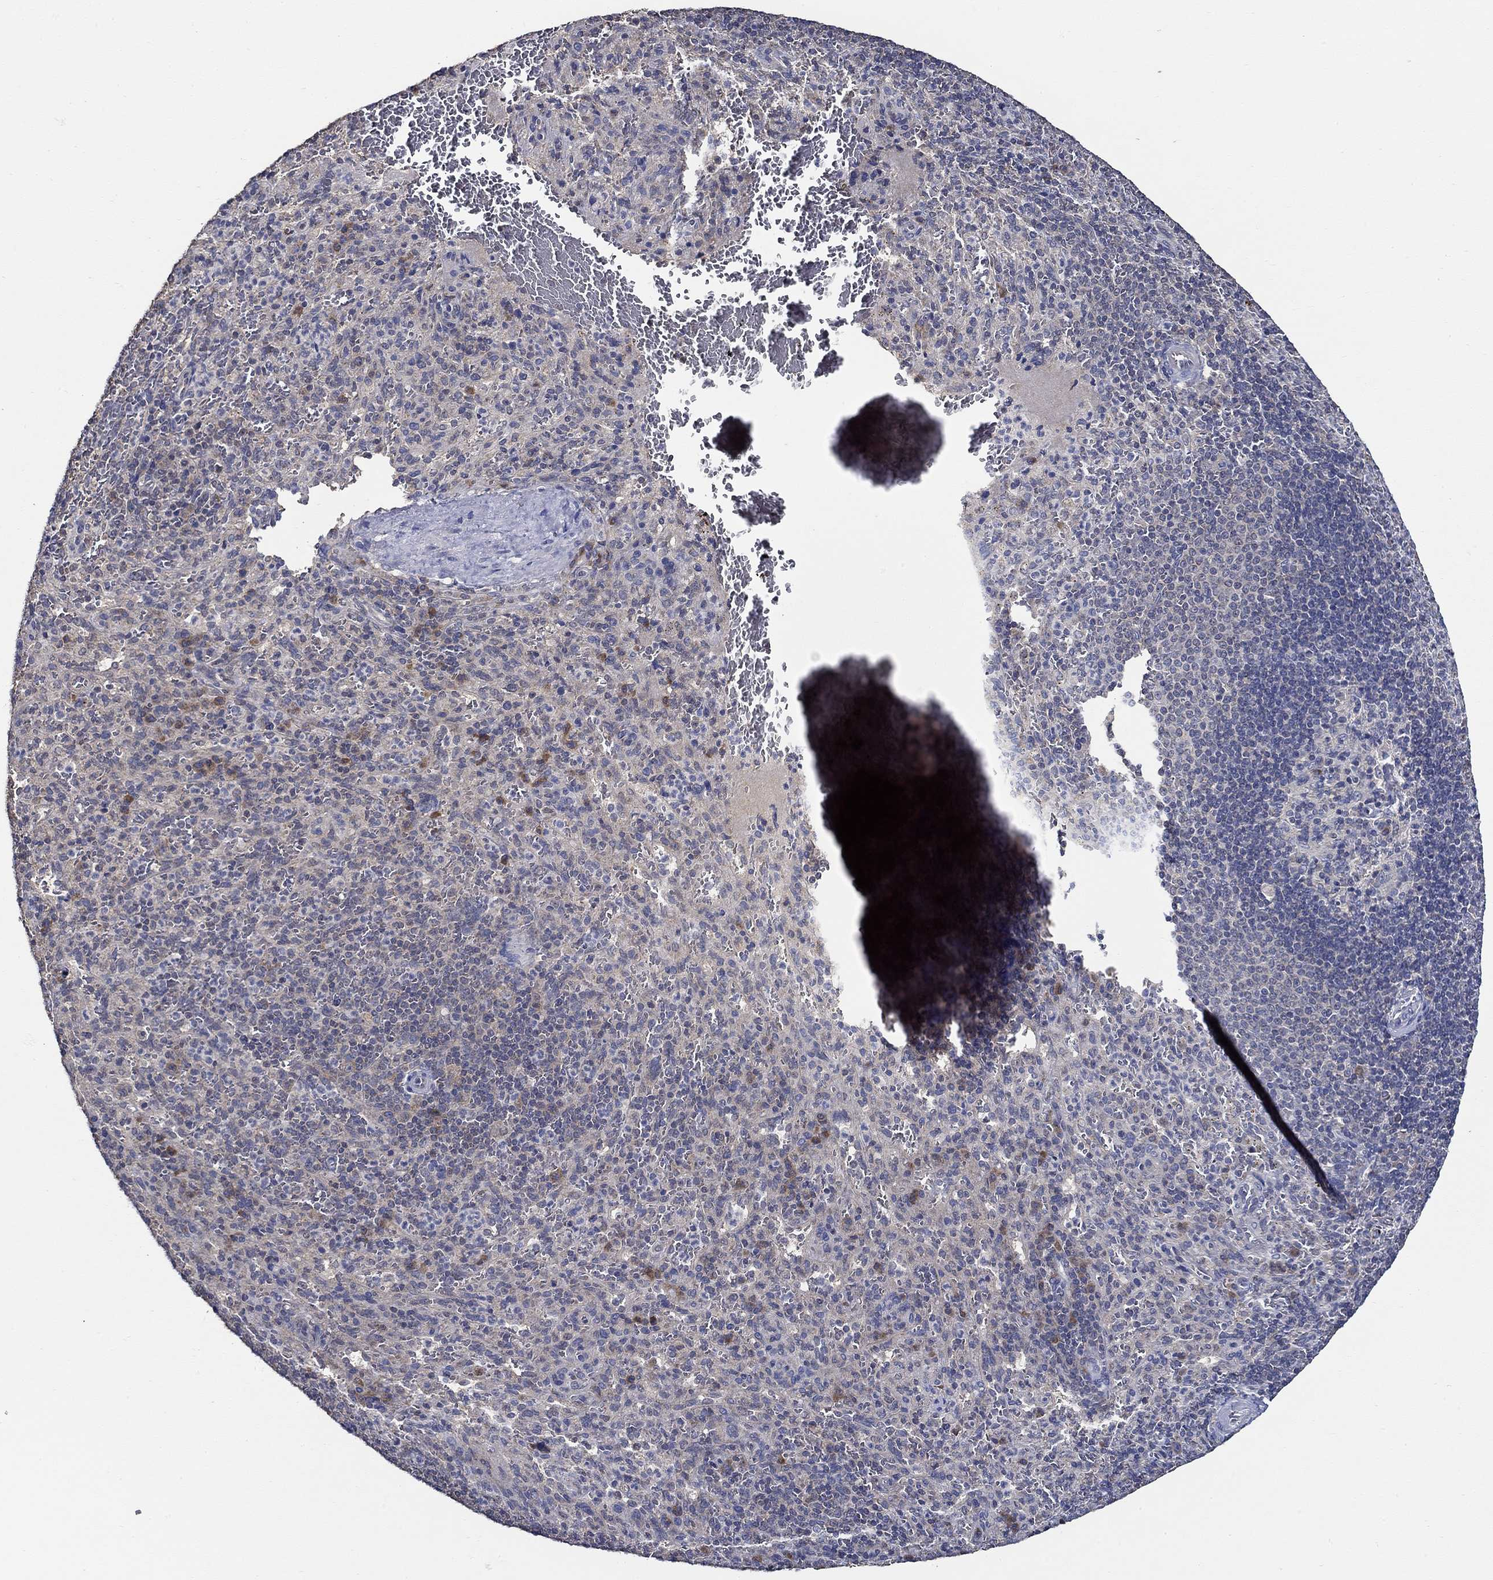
{"staining": {"intensity": "negative", "quantity": "none", "location": "none"}, "tissue": "spleen", "cell_type": "Cells in red pulp", "image_type": "normal", "snomed": [{"axis": "morphology", "description": "Normal tissue, NOS"}, {"axis": "topography", "description": "Spleen"}], "caption": "Histopathology image shows no protein expression in cells in red pulp of benign spleen. The staining was performed using DAB (3,3'-diaminobenzidine) to visualize the protein expression in brown, while the nuclei were stained in blue with hematoxylin (Magnification: 20x).", "gene": "WDR53", "patient": {"sex": "male", "age": 57}}